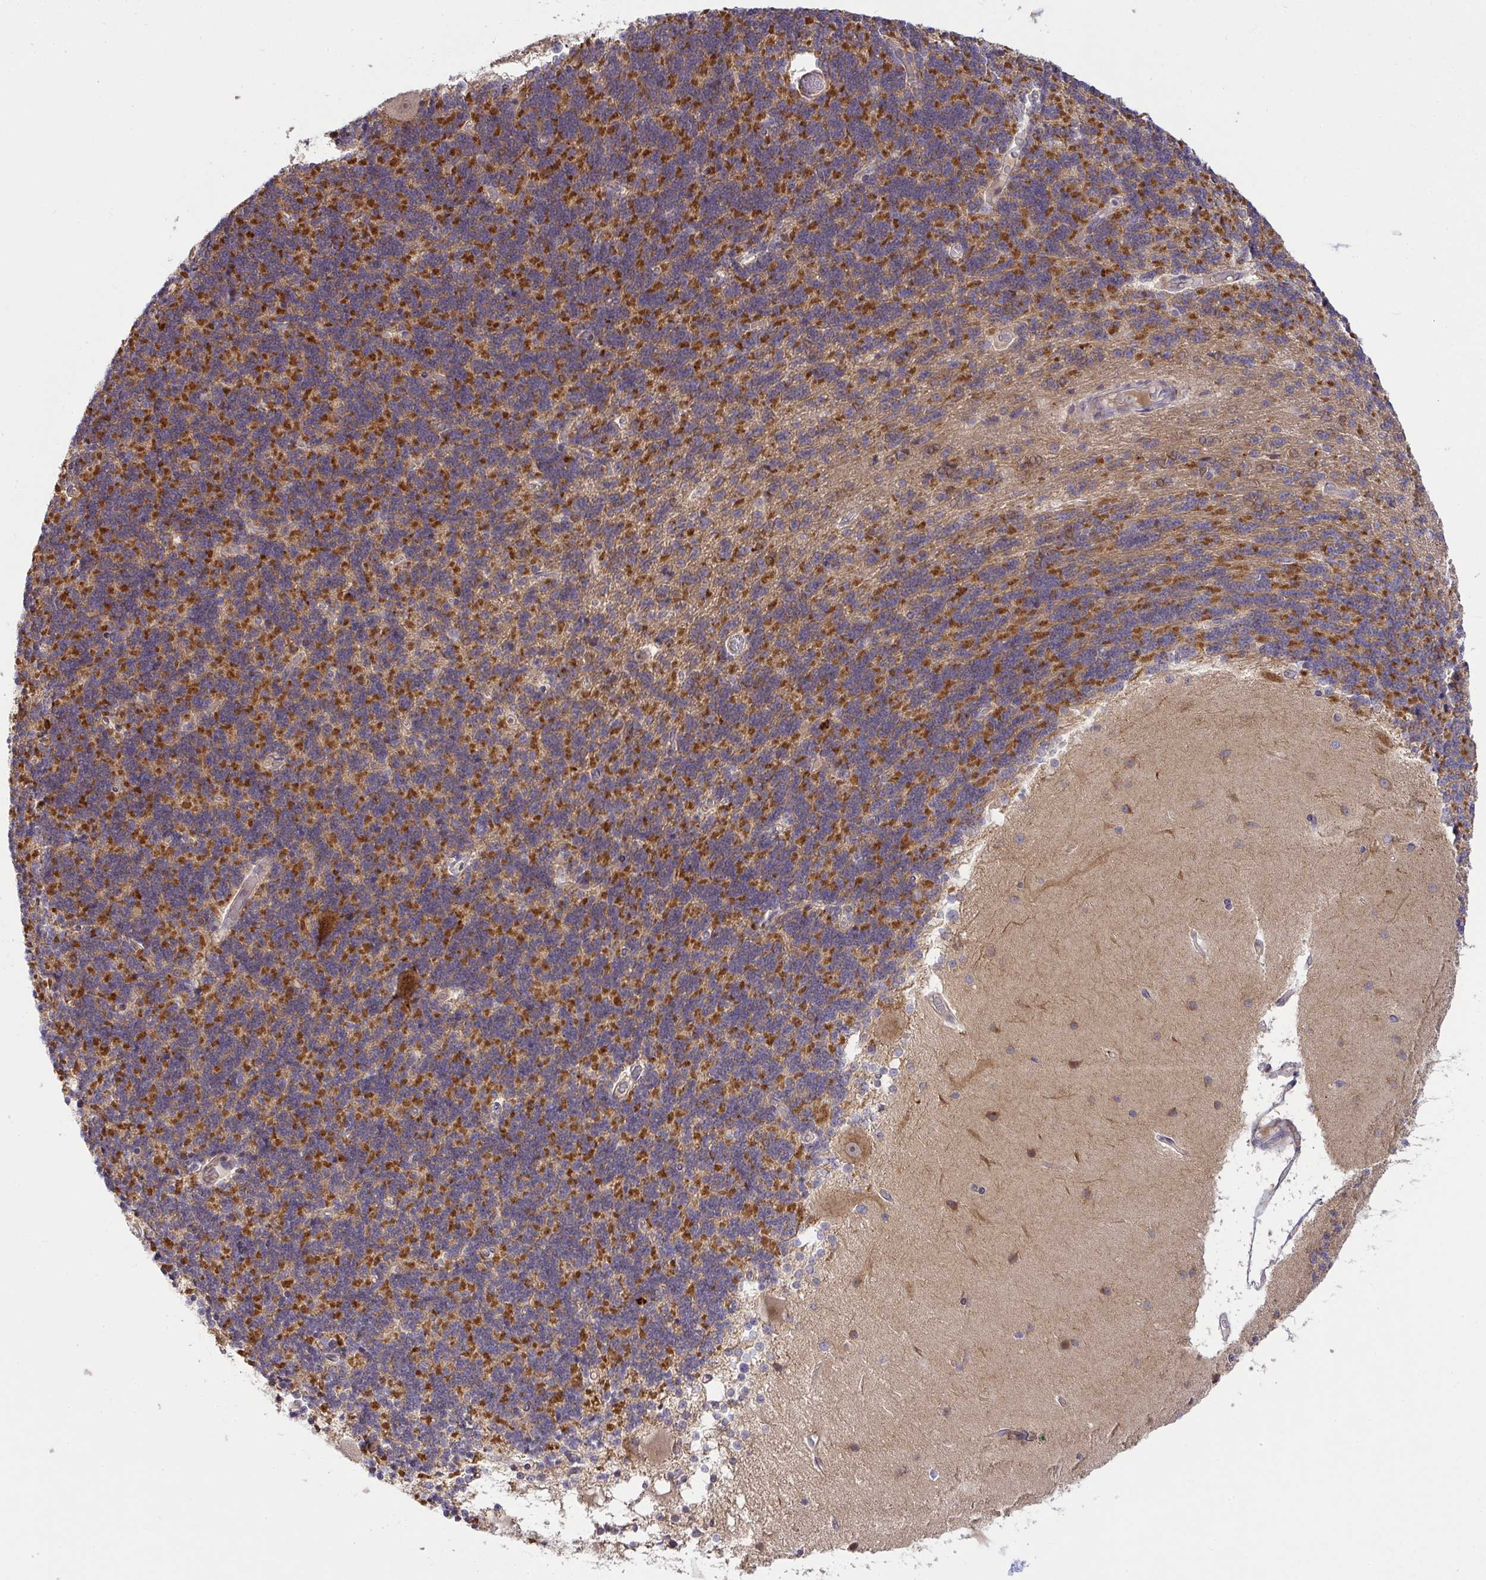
{"staining": {"intensity": "strong", "quantity": "25%-75%", "location": "cytoplasmic/membranous"}, "tissue": "cerebellum", "cell_type": "Cells in granular layer", "image_type": "normal", "snomed": [{"axis": "morphology", "description": "Normal tissue, NOS"}, {"axis": "topography", "description": "Cerebellum"}], "caption": "This histopathology image shows immunohistochemistry (IHC) staining of benign human cerebellum, with high strong cytoplasmic/membranous staining in about 25%-75% of cells in granular layer.", "gene": "SLC9A6", "patient": {"sex": "female", "age": 54}}